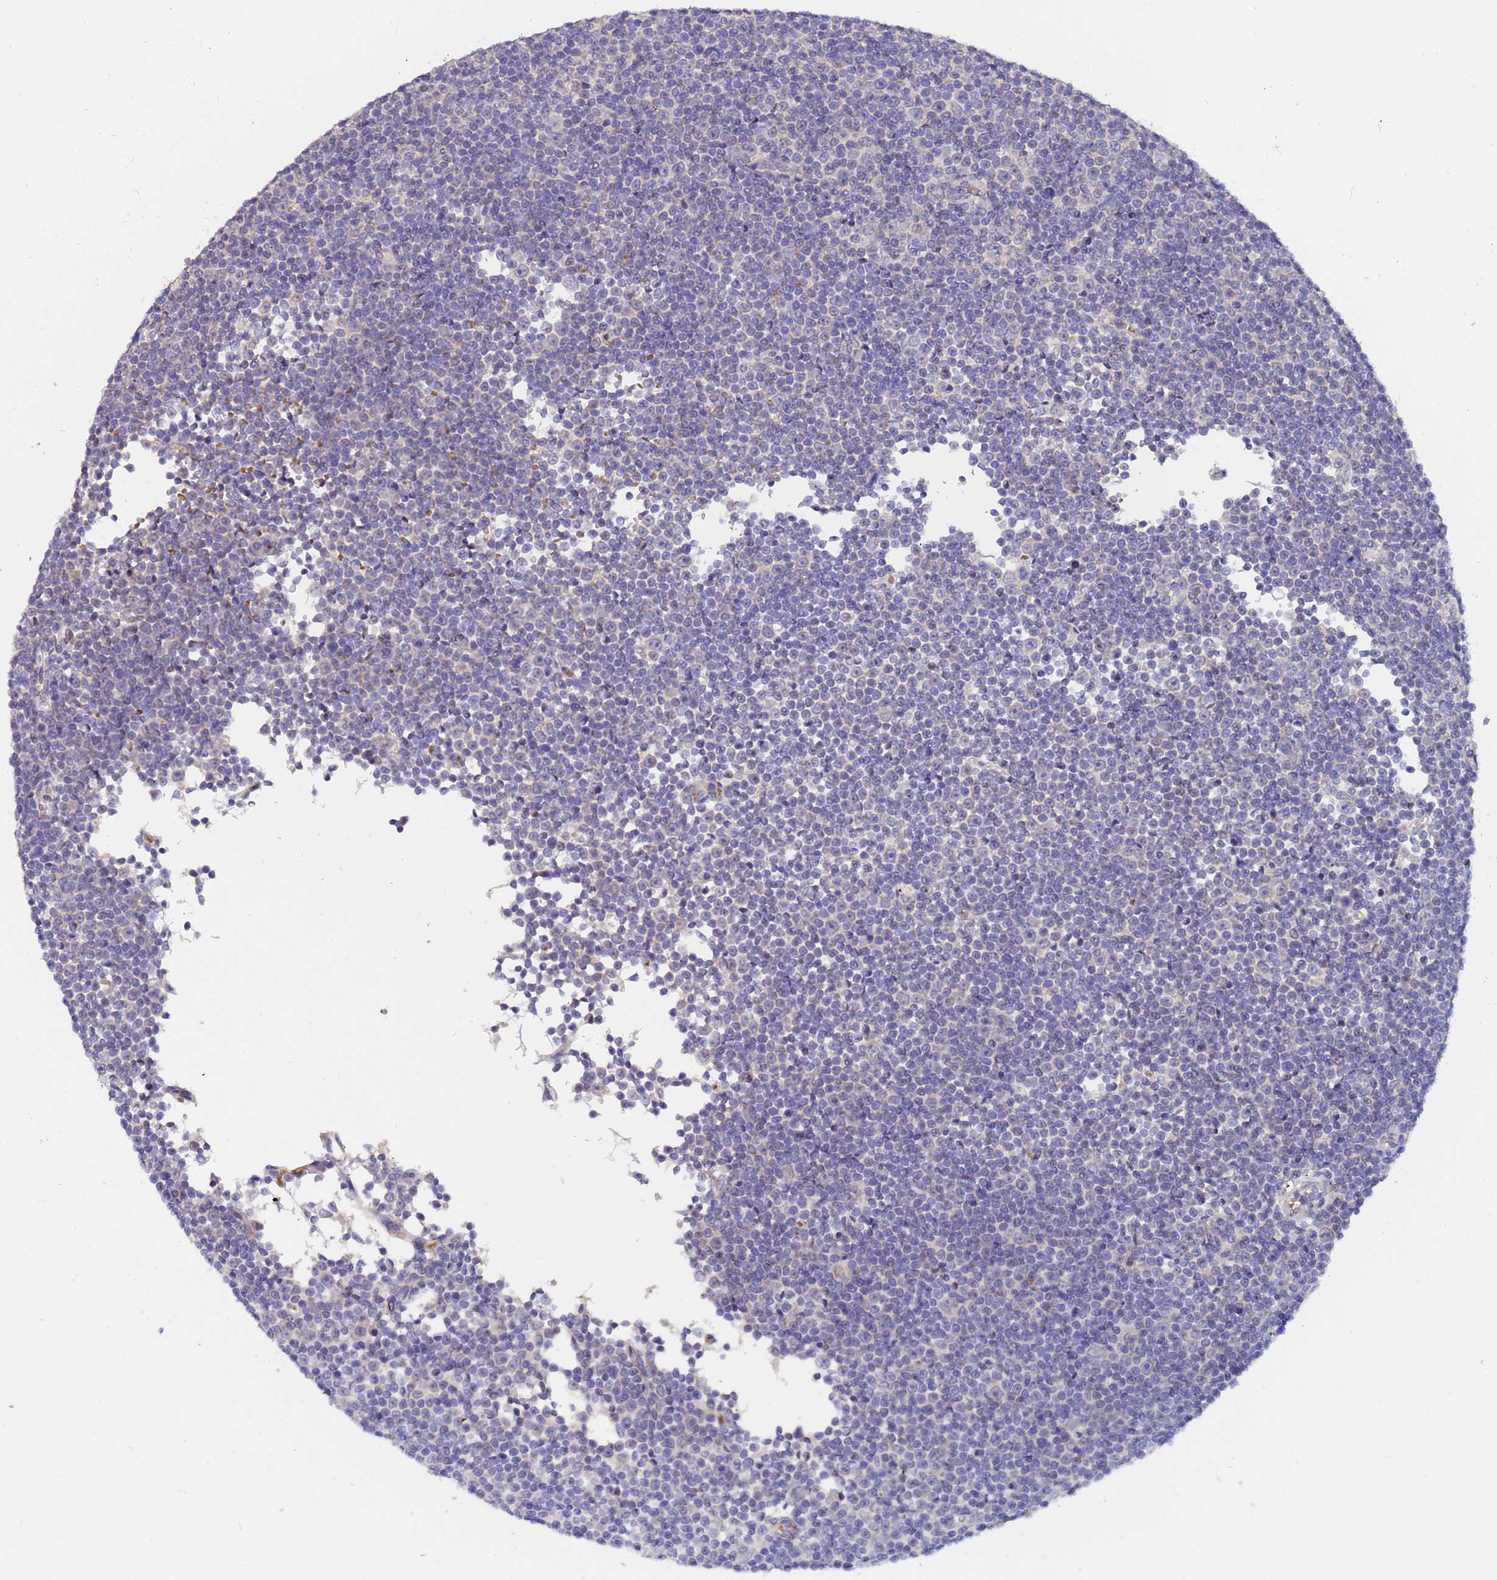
{"staining": {"intensity": "negative", "quantity": "none", "location": "none"}, "tissue": "lymphoma", "cell_type": "Tumor cells", "image_type": "cancer", "snomed": [{"axis": "morphology", "description": "Malignant lymphoma, non-Hodgkin's type, Low grade"}, {"axis": "topography", "description": "Lymph node"}], "caption": "This is an immunohistochemistry (IHC) photomicrograph of lymphoma. There is no positivity in tumor cells.", "gene": "IHO1", "patient": {"sex": "female", "age": 67}}